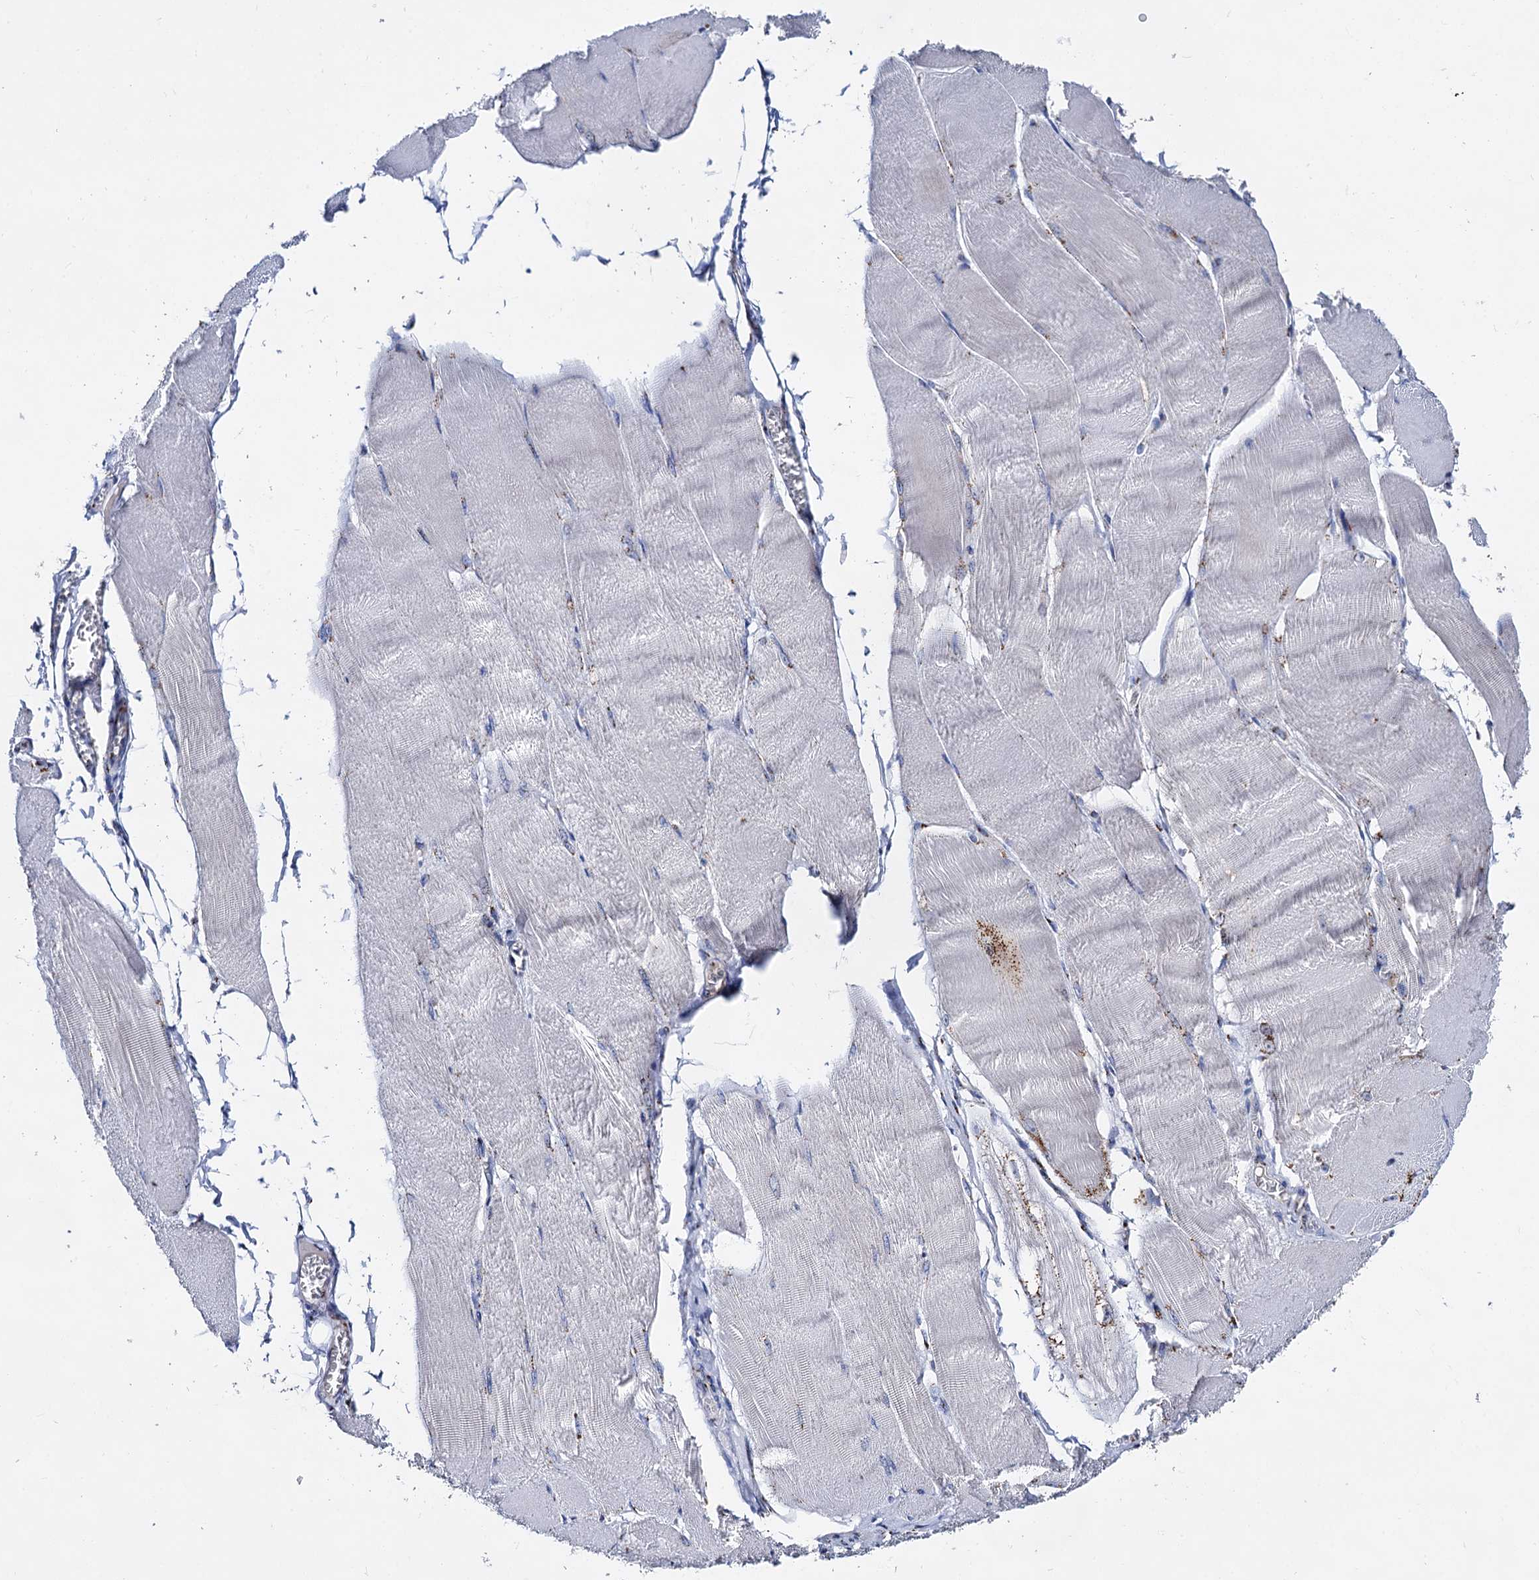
{"staining": {"intensity": "moderate", "quantity": "<25%", "location": "cytoplasmic/membranous"}, "tissue": "skeletal muscle", "cell_type": "Myocytes", "image_type": "normal", "snomed": [{"axis": "morphology", "description": "Normal tissue, NOS"}, {"axis": "morphology", "description": "Basal cell carcinoma"}, {"axis": "topography", "description": "Skeletal muscle"}], "caption": "A photomicrograph of skeletal muscle stained for a protein demonstrates moderate cytoplasmic/membranous brown staining in myocytes.", "gene": "TM9SF3", "patient": {"sex": "female", "age": 64}}